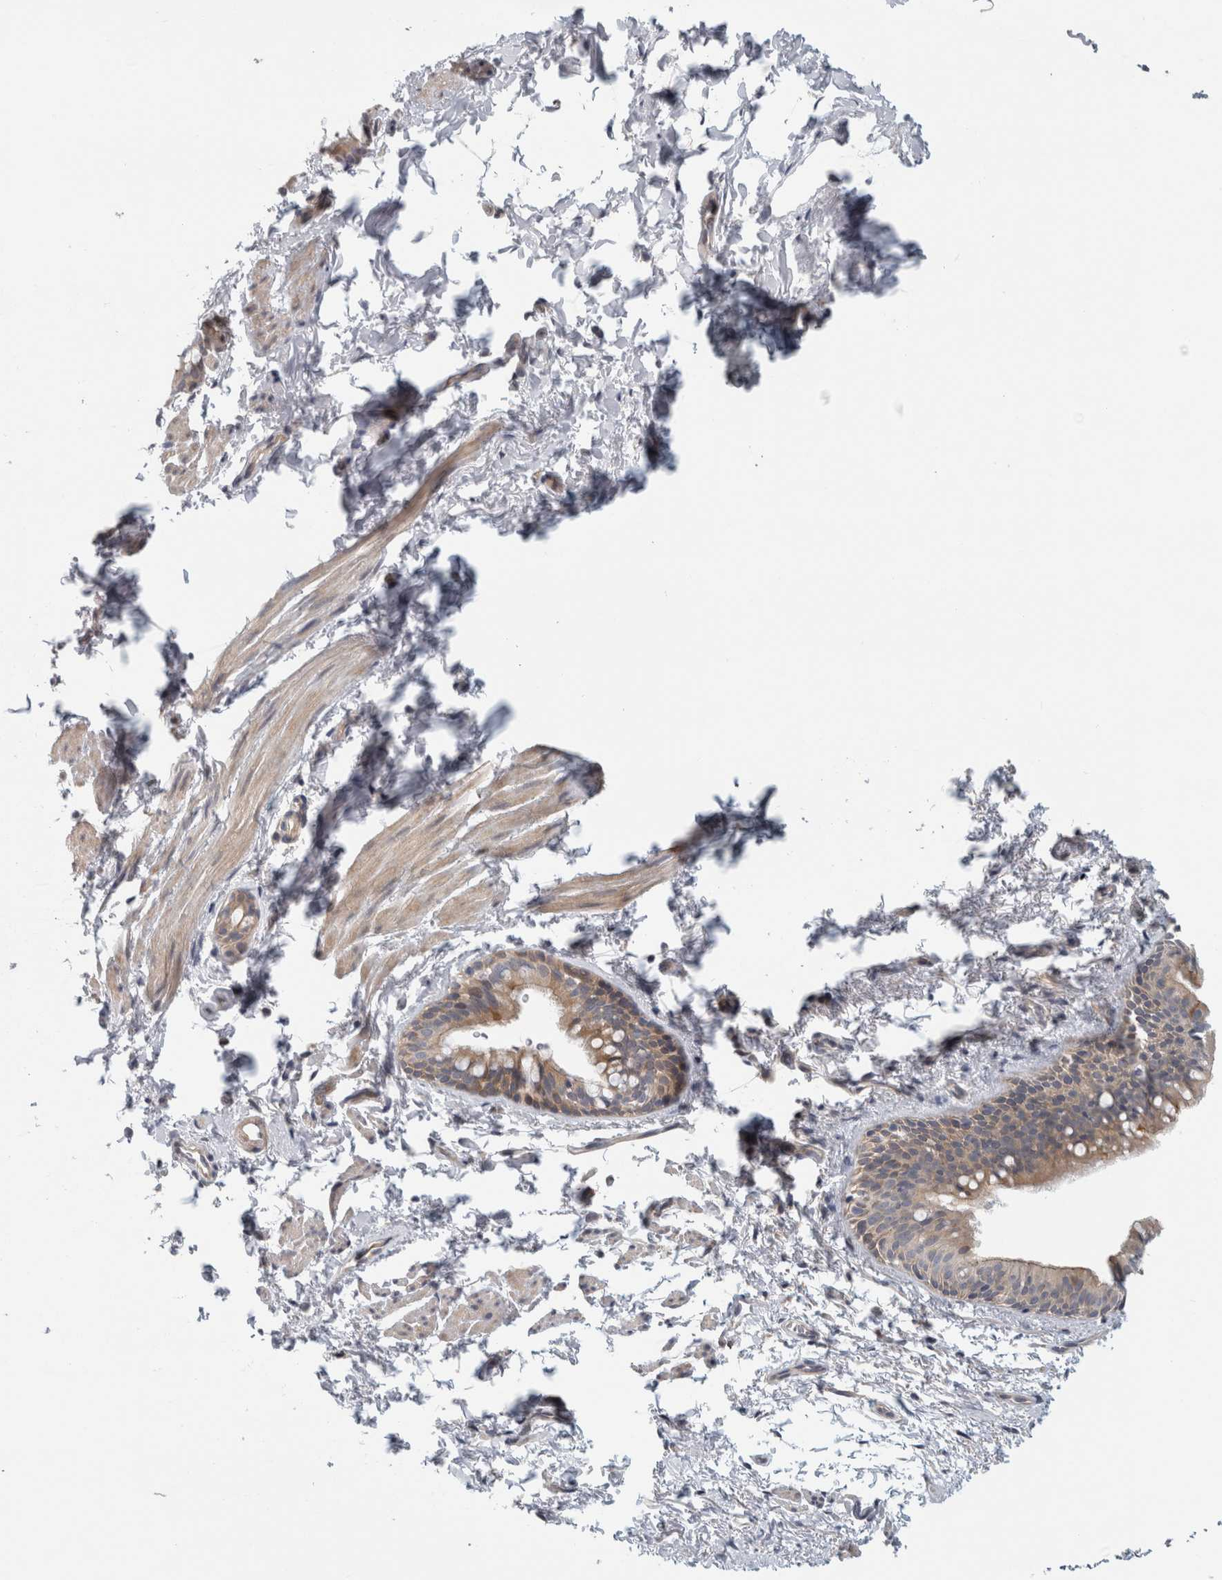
{"staining": {"intensity": "moderate", "quantity": ">75%", "location": "cytoplasmic/membranous"}, "tissue": "bronchus", "cell_type": "Respiratory epithelial cells", "image_type": "normal", "snomed": [{"axis": "morphology", "description": "Normal tissue, NOS"}, {"axis": "topography", "description": "Cartilage tissue"}, {"axis": "topography", "description": "Bronchus"}, {"axis": "topography", "description": "Lung"}], "caption": "Immunohistochemistry (DAB) staining of normal human bronchus demonstrates moderate cytoplasmic/membranous protein positivity in approximately >75% of respiratory epithelial cells. (Brightfield microscopy of DAB IHC at high magnification).", "gene": "ZNF804B", "patient": {"sex": "male", "age": 64}}